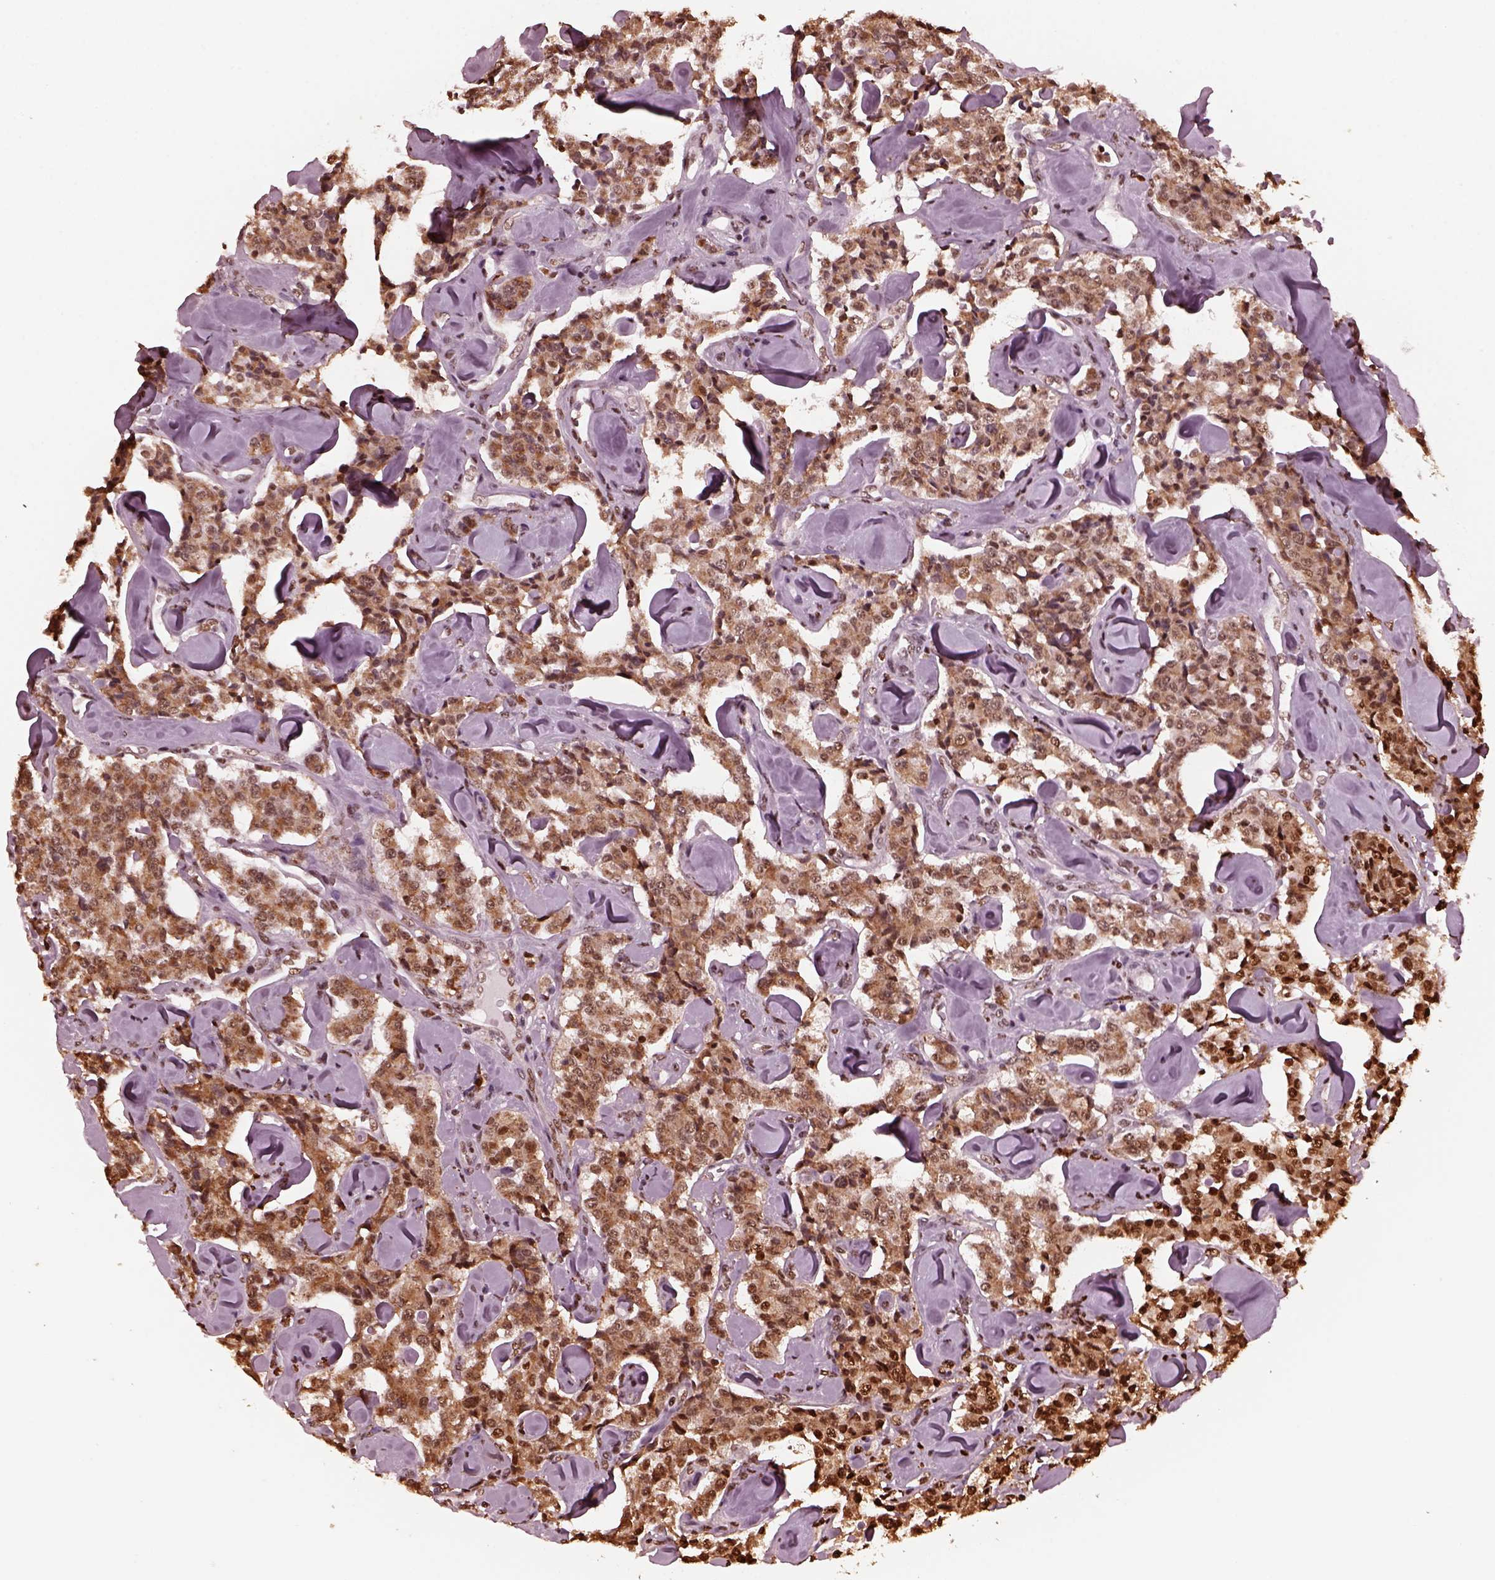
{"staining": {"intensity": "moderate", "quantity": ">75%", "location": "cytoplasmic/membranous,nuclear"}, "tissue": "carcinoid", "cell_type": "Tumor cells", "image_type": "cancer", "snomed": [{"axis": "morphology", "description": "Carcinoid, malignant, NOS"}, {"axis": "topography", "description": "Pancreas"}], "caption": "A histopathology image of human carcinoid (malignant) stained for a protein displays moderate cytoplasmic/membranous and nuclear brown staining in tumor cells.", "gene": "NSD1", "patient": {"sex": "male", "age": 41}}